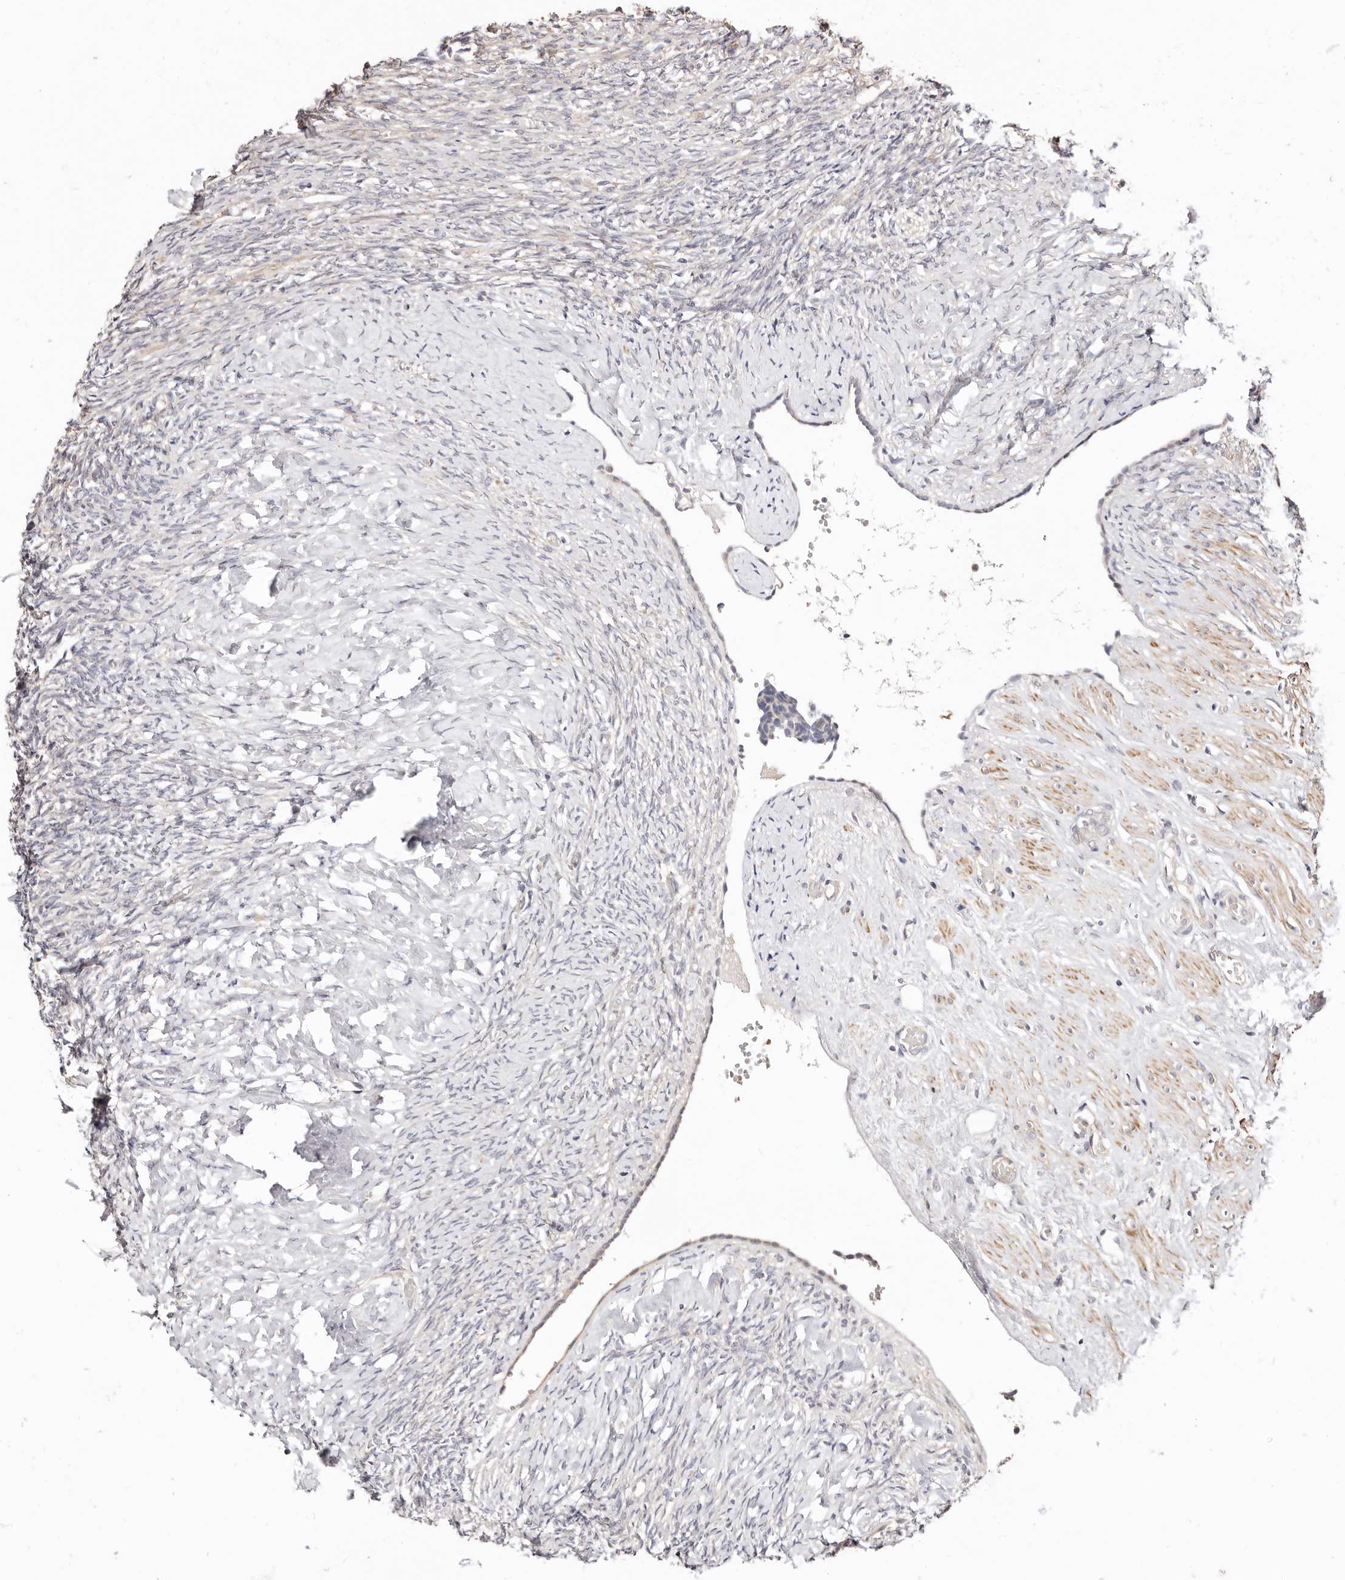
{"staining": {"intensity": "negative", "quantity": "none", "location": "none"}, "tissue": "ovary", "cell_type": "Follicle cells", "image_type": "normal", "snomed": [{"axis": "morphology", "description": "Normal tissue, NOS"}, {"axis": "topography", "description": "Ovary"}], "caption": "Benign ovary was stained to show a protein in brown. There is no significant positivity in follicle cells. (DAB (3,3'-diaminobenzidine) immunohistochemistry (IHC) with hematoxylin counter stain).", "gene": "MAPK1", "patient": {"sex": "female", "age": 41}}